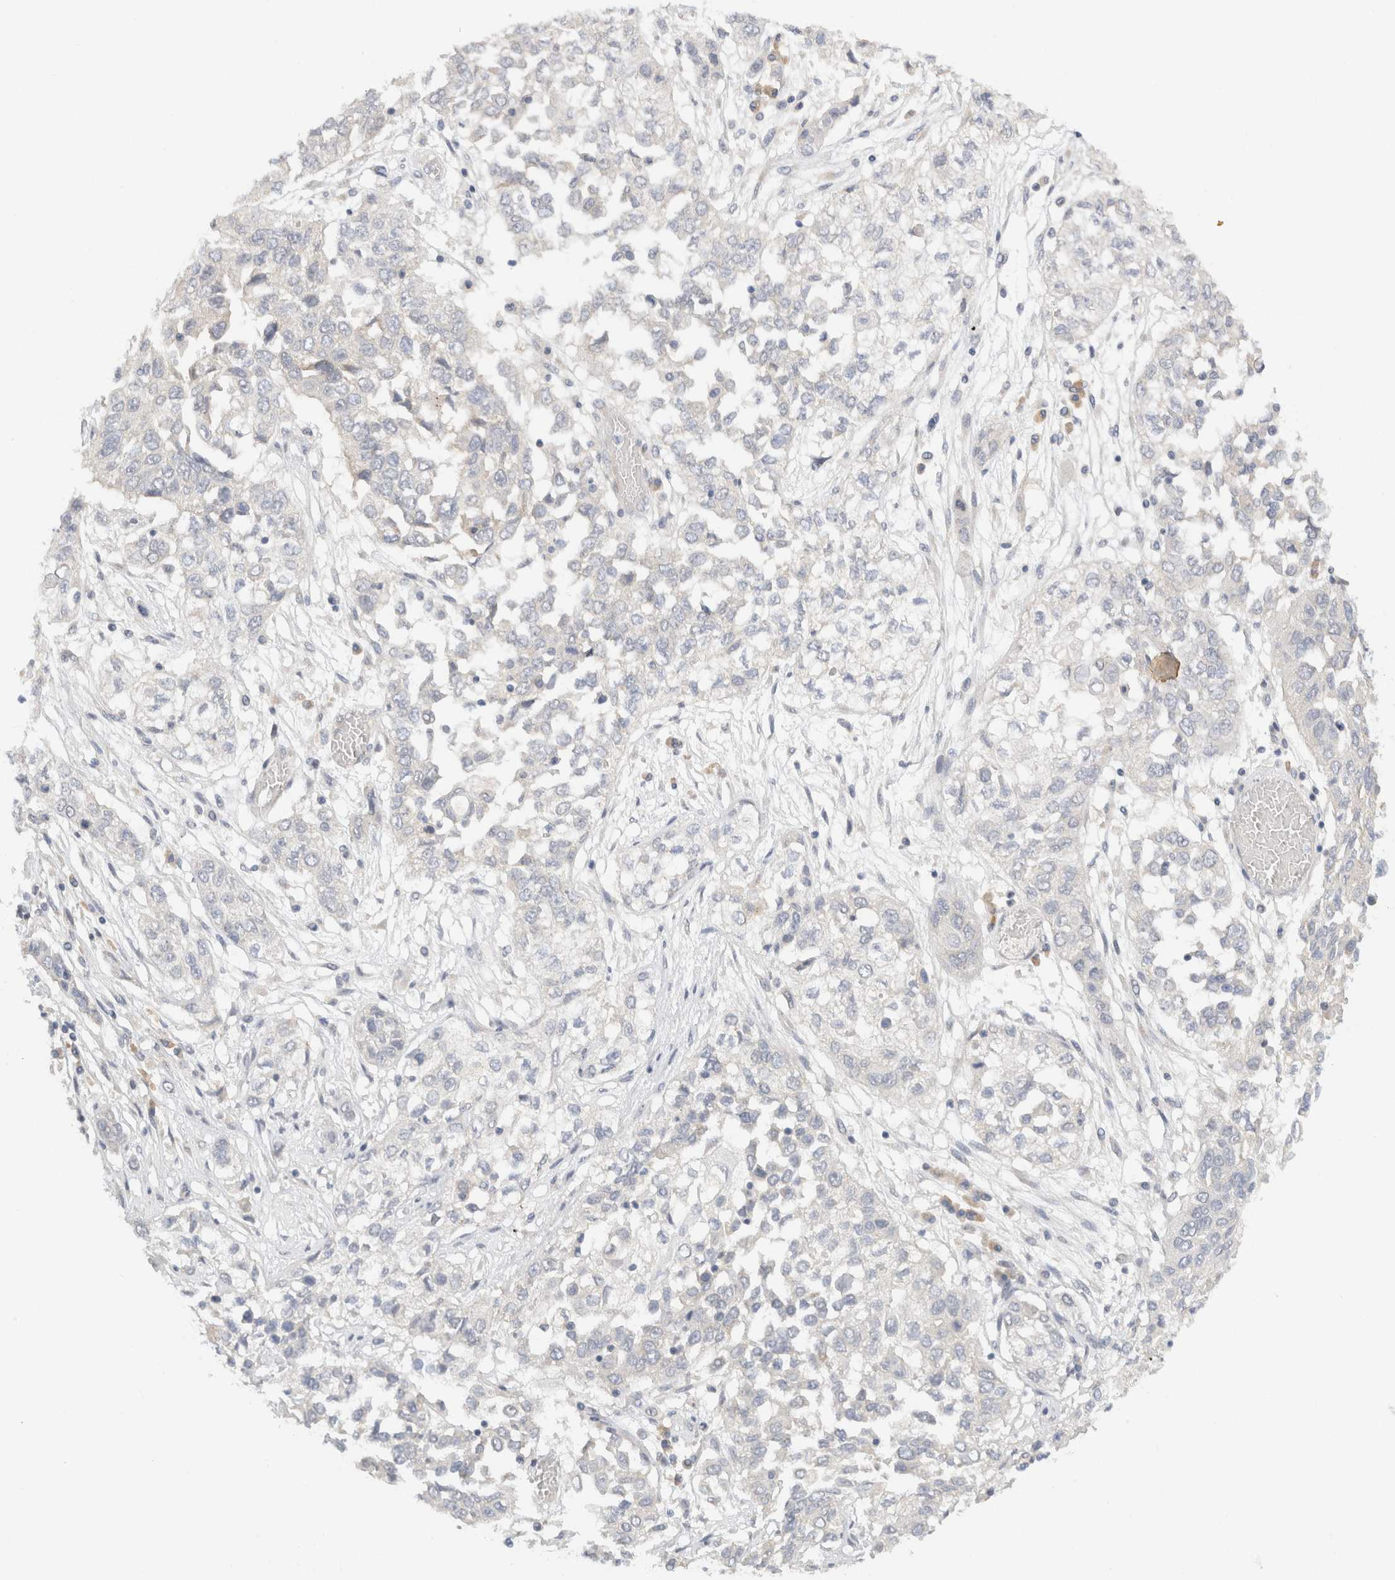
{"staining": {"intensity": "negative", "quantity": "none", "location": "none"}, "tissue": "lung cancer", "cell_type": "Tumor cells", "image_type": "cancer", "snomed": [{"axis": "morphology", "description": "Squamous cell carcinoma, NOS"}, {"axis": "topography", "description": "Lung"}], "caption": "Immunohistochemical staining of human lung squamous cell carcinoma shows no significant positivity in tumor cells.", "gene": "CHRM4", "patient": {"sex": "male", "age": 71}}